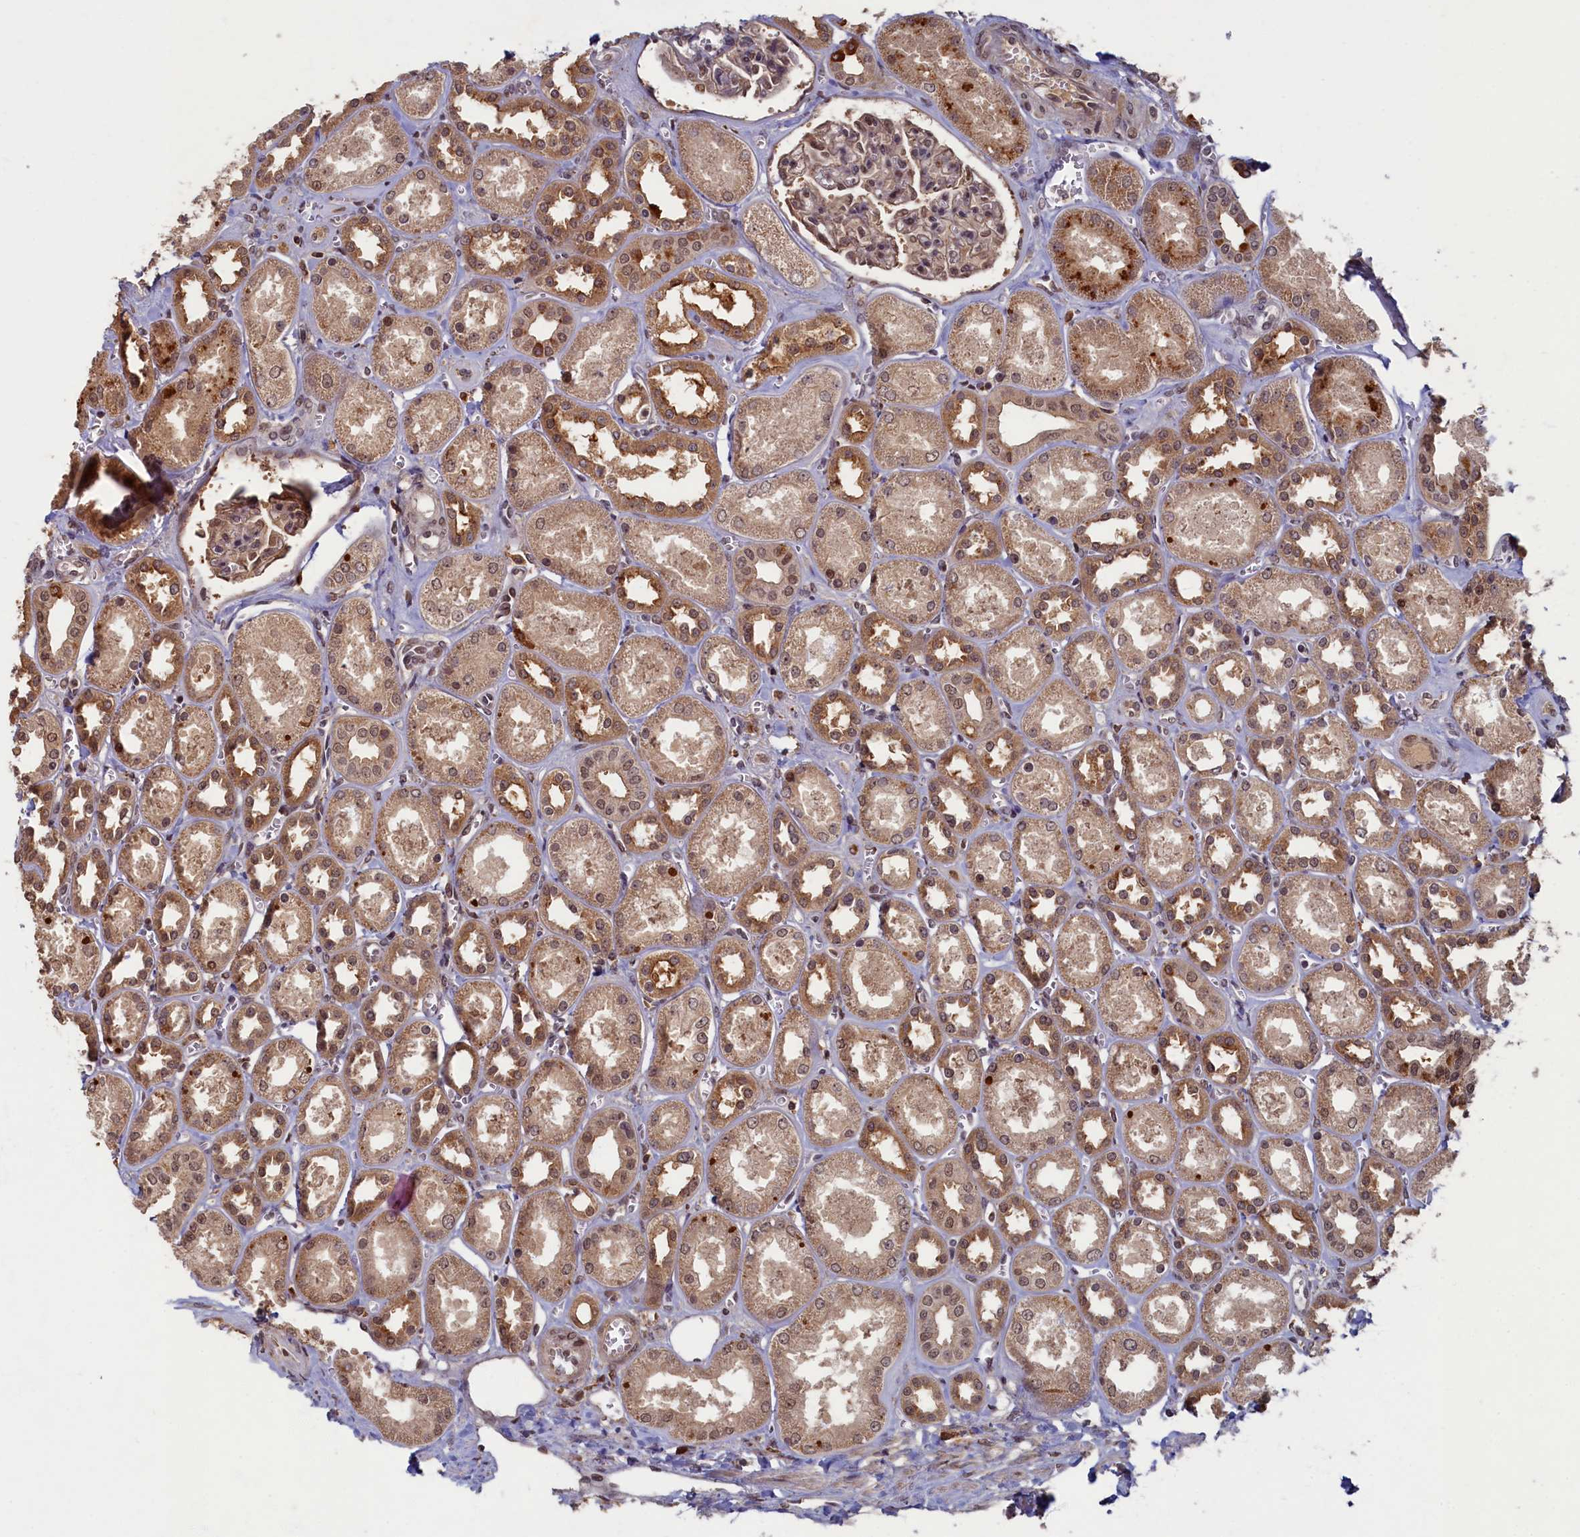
{"staining": {"intensity": "moderate", "quantity": "25%-75%", "location": "nuclear"}, "tissue": "kidney", "cell_type": "Cells in glomeruli", "image_type": "normal", "snomed": [{"axis": "morphology", "description": "Normal tissue, NOS"}, {"axis": "morphology", "description": "Adenocarcinoma, NOS"}, {"axis": "topography", "description": "Kidney"}], "caption": "Immunohistochemical staining of unremarkable human kidney reveals medium levels of moderate nuclear staining in about 25%-75% of cells in glomeruli.", "gene": "BRCA1", "patient": {"sex": "female", "age": 68}}